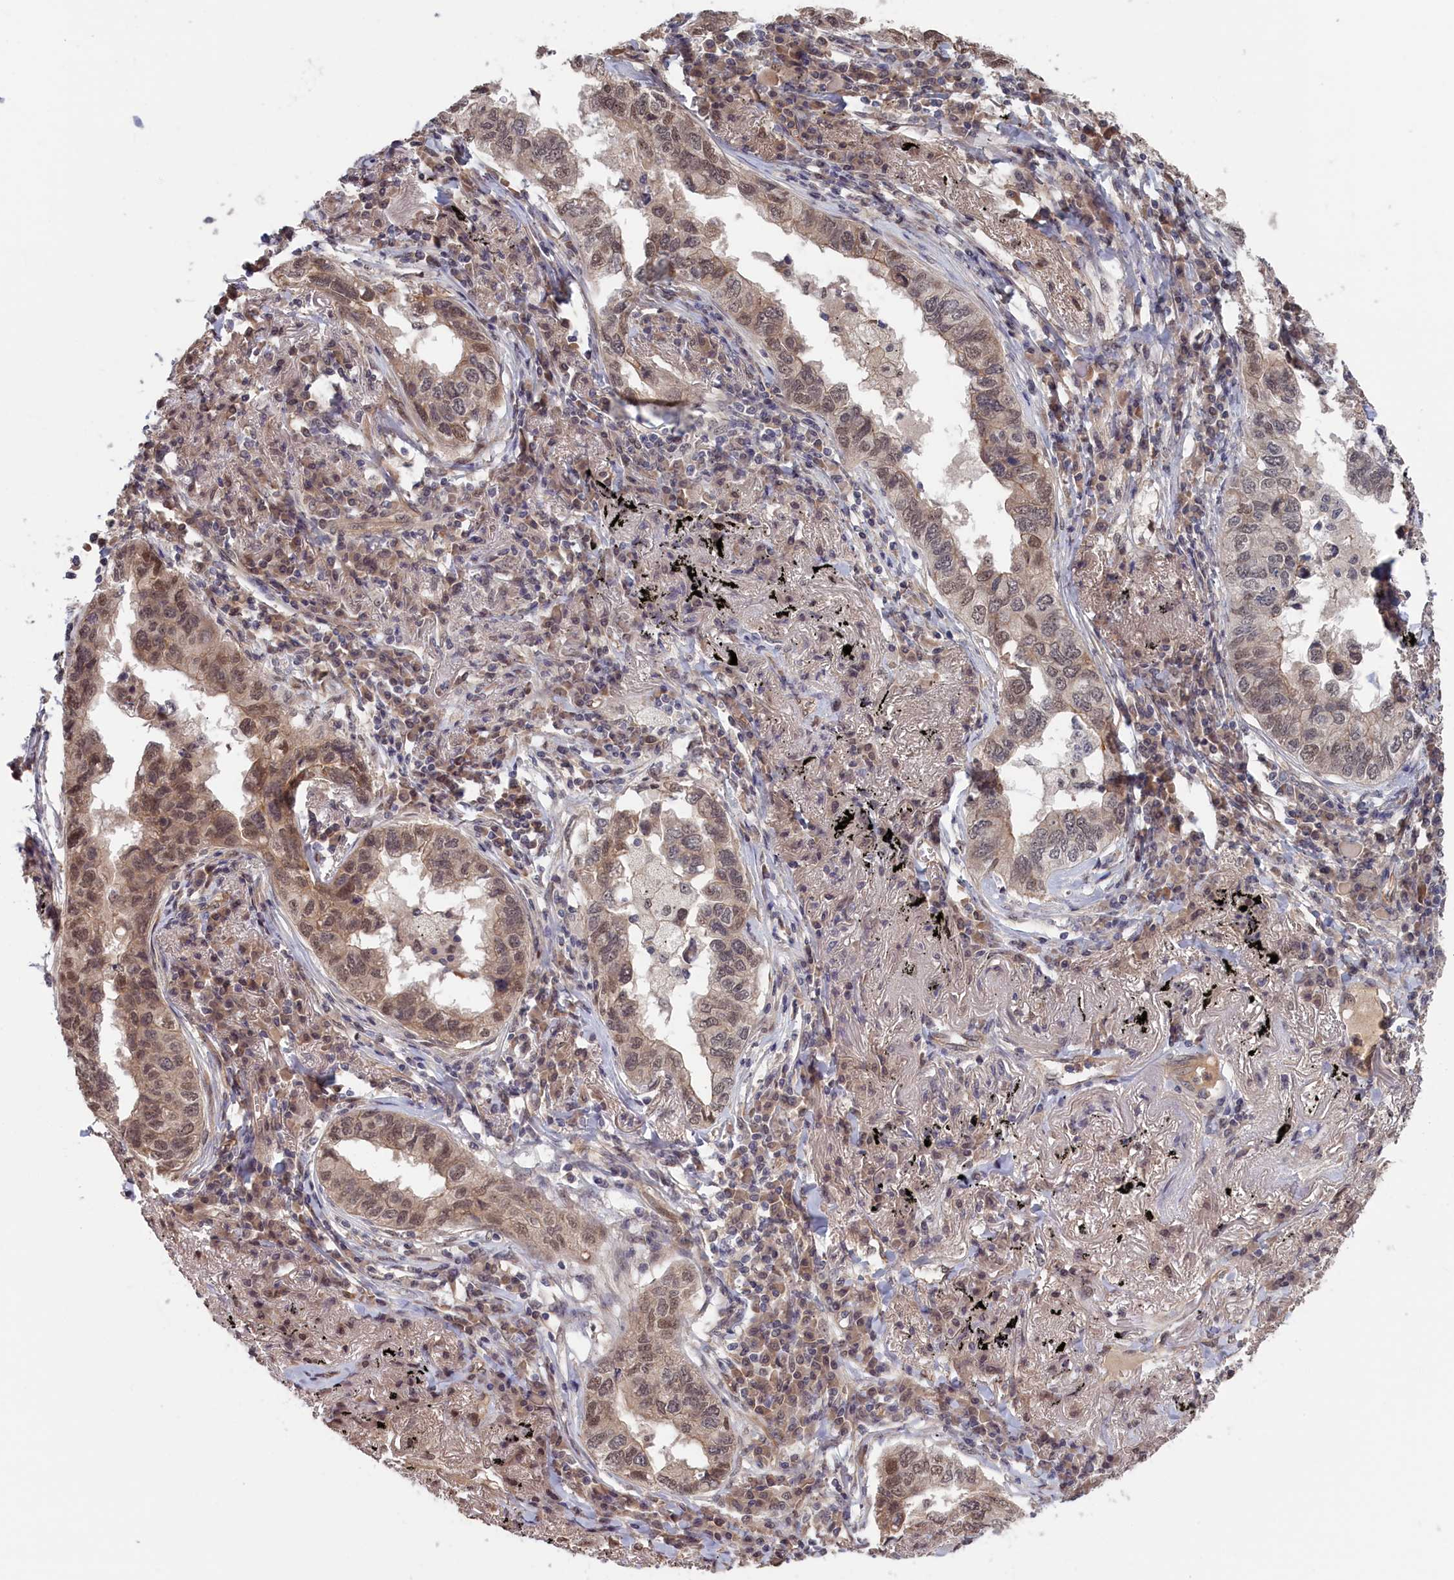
{"staining": {"intensity": "weak", "quantity": "25%-75%", "location": "nuclear"}, "tissue": "lung cancer", "cell_type": "Tumor cells", "image_type": "cancer", "snomed": [{"axis": "morphology", "description": "Adenocarcinoma, NOS"}, {"axis": "topography", "description": "Lung"}], "caption": "Tumor cells exhibit weak nuclear staining in approximately 25%-75% of cells in adenocarcinoma (lung).", "gene": "PLP2", "patient": {"sex": "male", "age": 65}}